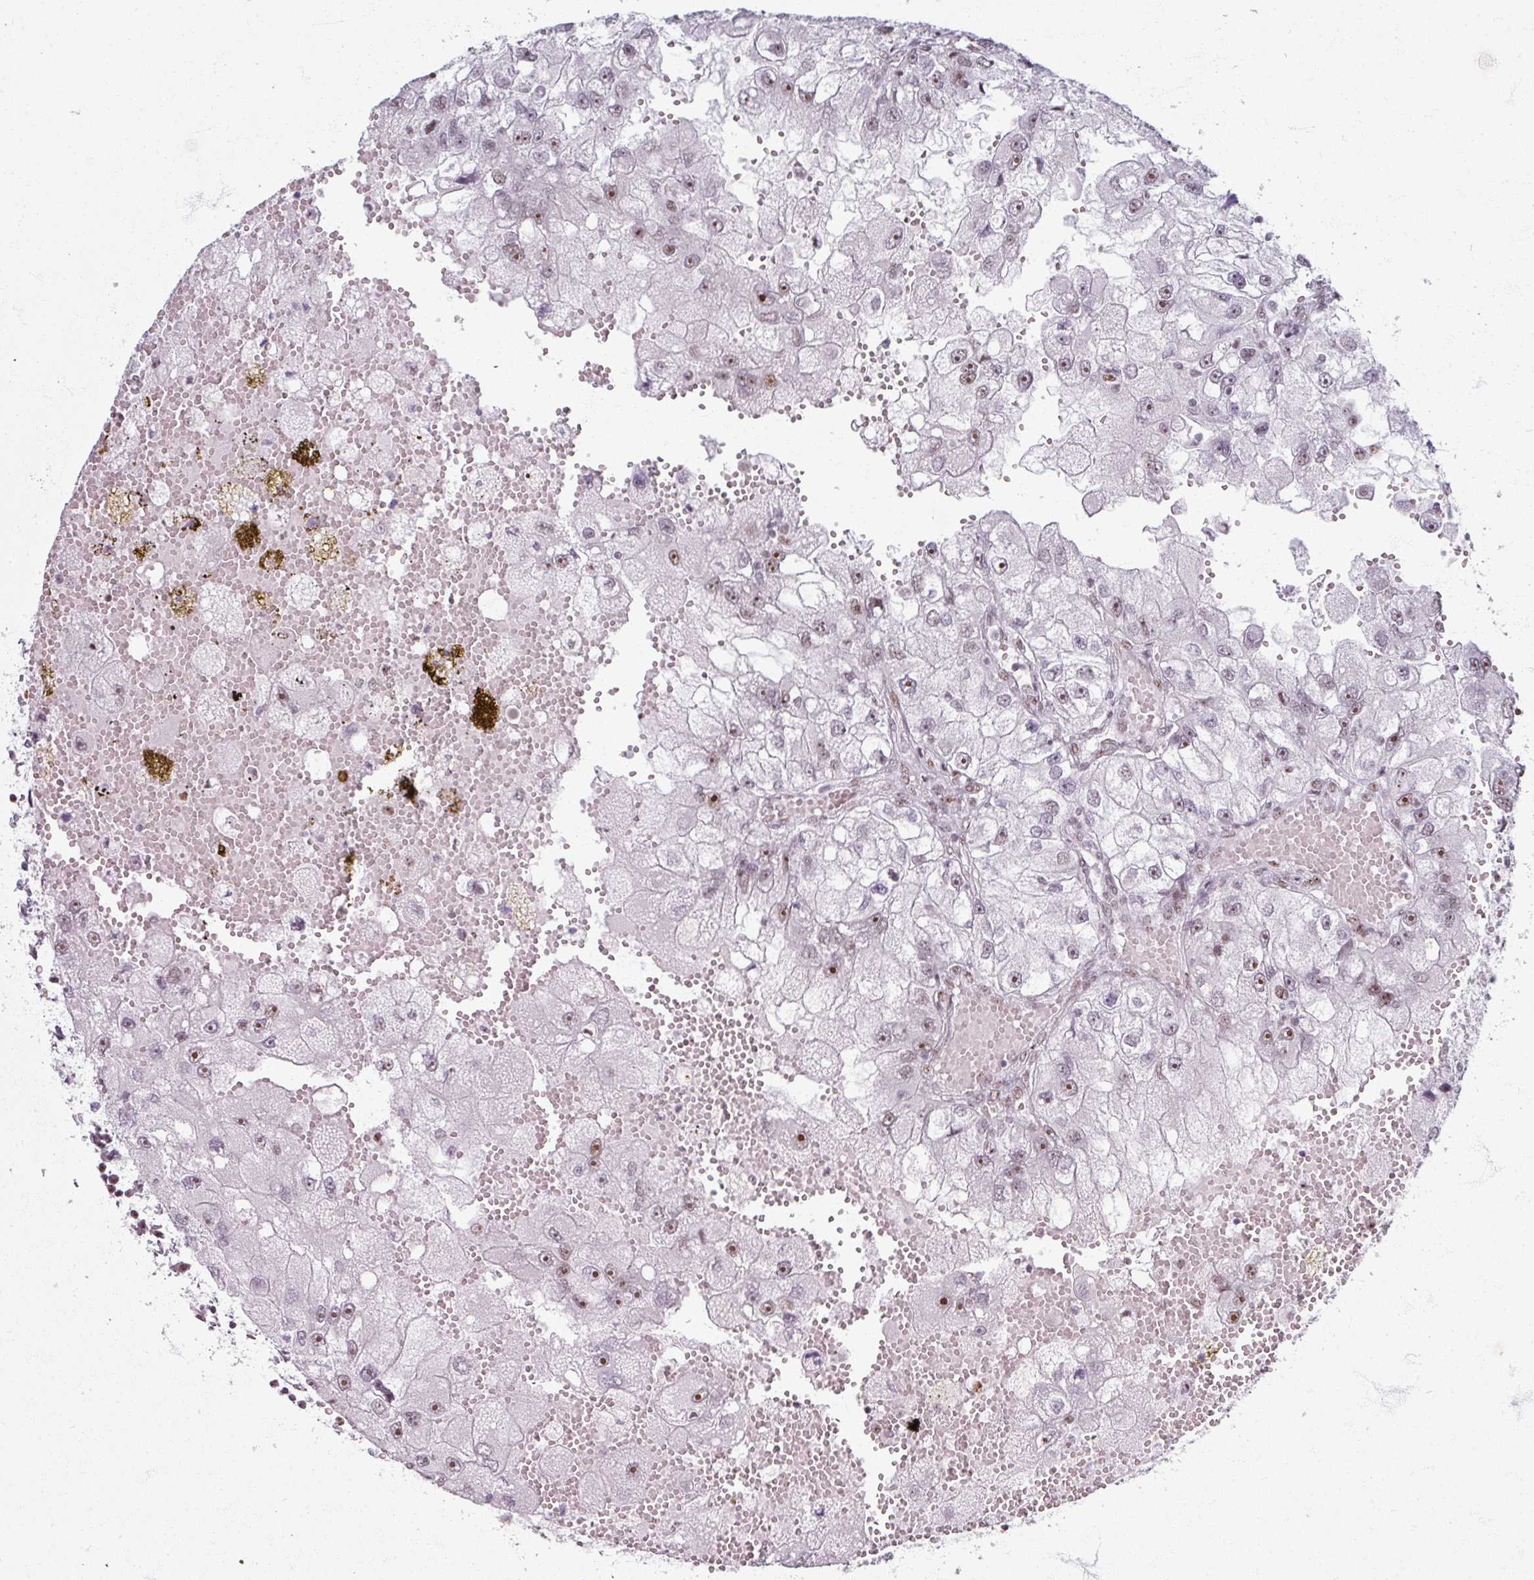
{"staining": {"intensity": "moderate", "quantity": "25%-75%", "location": "nuclear"}, "tissue": "renal cancer", "cell_type": "Tumor cells", "image_type": "cancer", "snomed": [{"axis": "morphology", "description": "Adenocarcinoma, NOS"}, {"axis": "topography", "description": "Kidney"}], "caption": "The immunohistochemical stain shows moderate nuclear positivity in tumor cells of renal adenocarcinoma tissue.", "gene": "ADAR", "patient": {"sex": "male", "age": 63}}